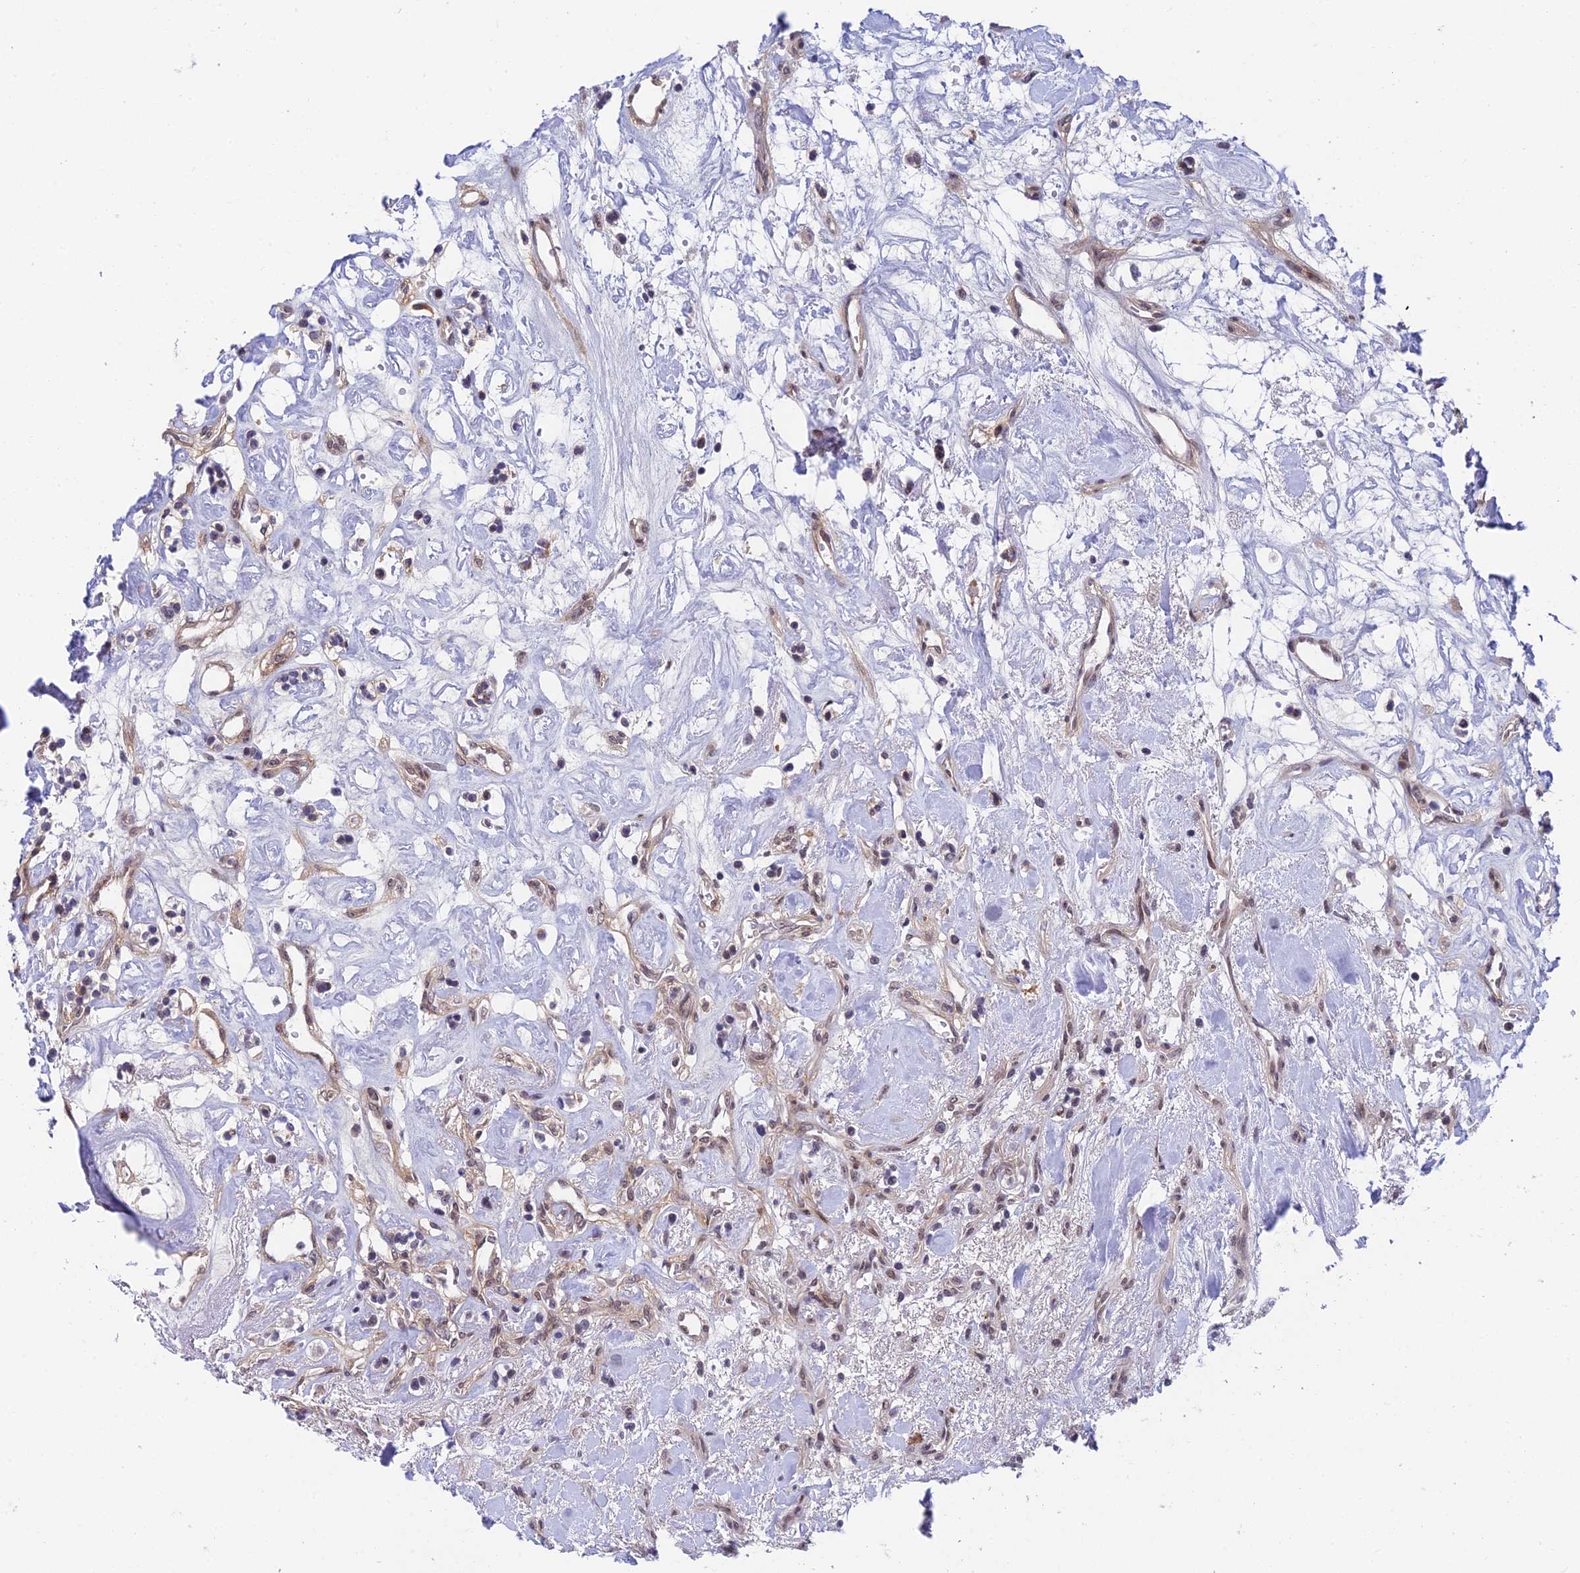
{"staining": {"intensity": "weak", "quantity": "<25%", "location": "nuclear"}, "tissue": "renal cancer", "cell_type": "Tumor cells", "image_type": "cancer", "snomed": [{"axis": "morphology", "description": "Adenocarcinoma, NOS"}, {"axis": "topography", "description": "Kidney"}], "caption": "Immunohistochemistry image of human renal cancer (adenocarcinoma) stained for a protein (brown), which exhibits no expression in tumor cells.", "gene": "NSMCE1", "patient": {"sex": "male", "age": 77}}